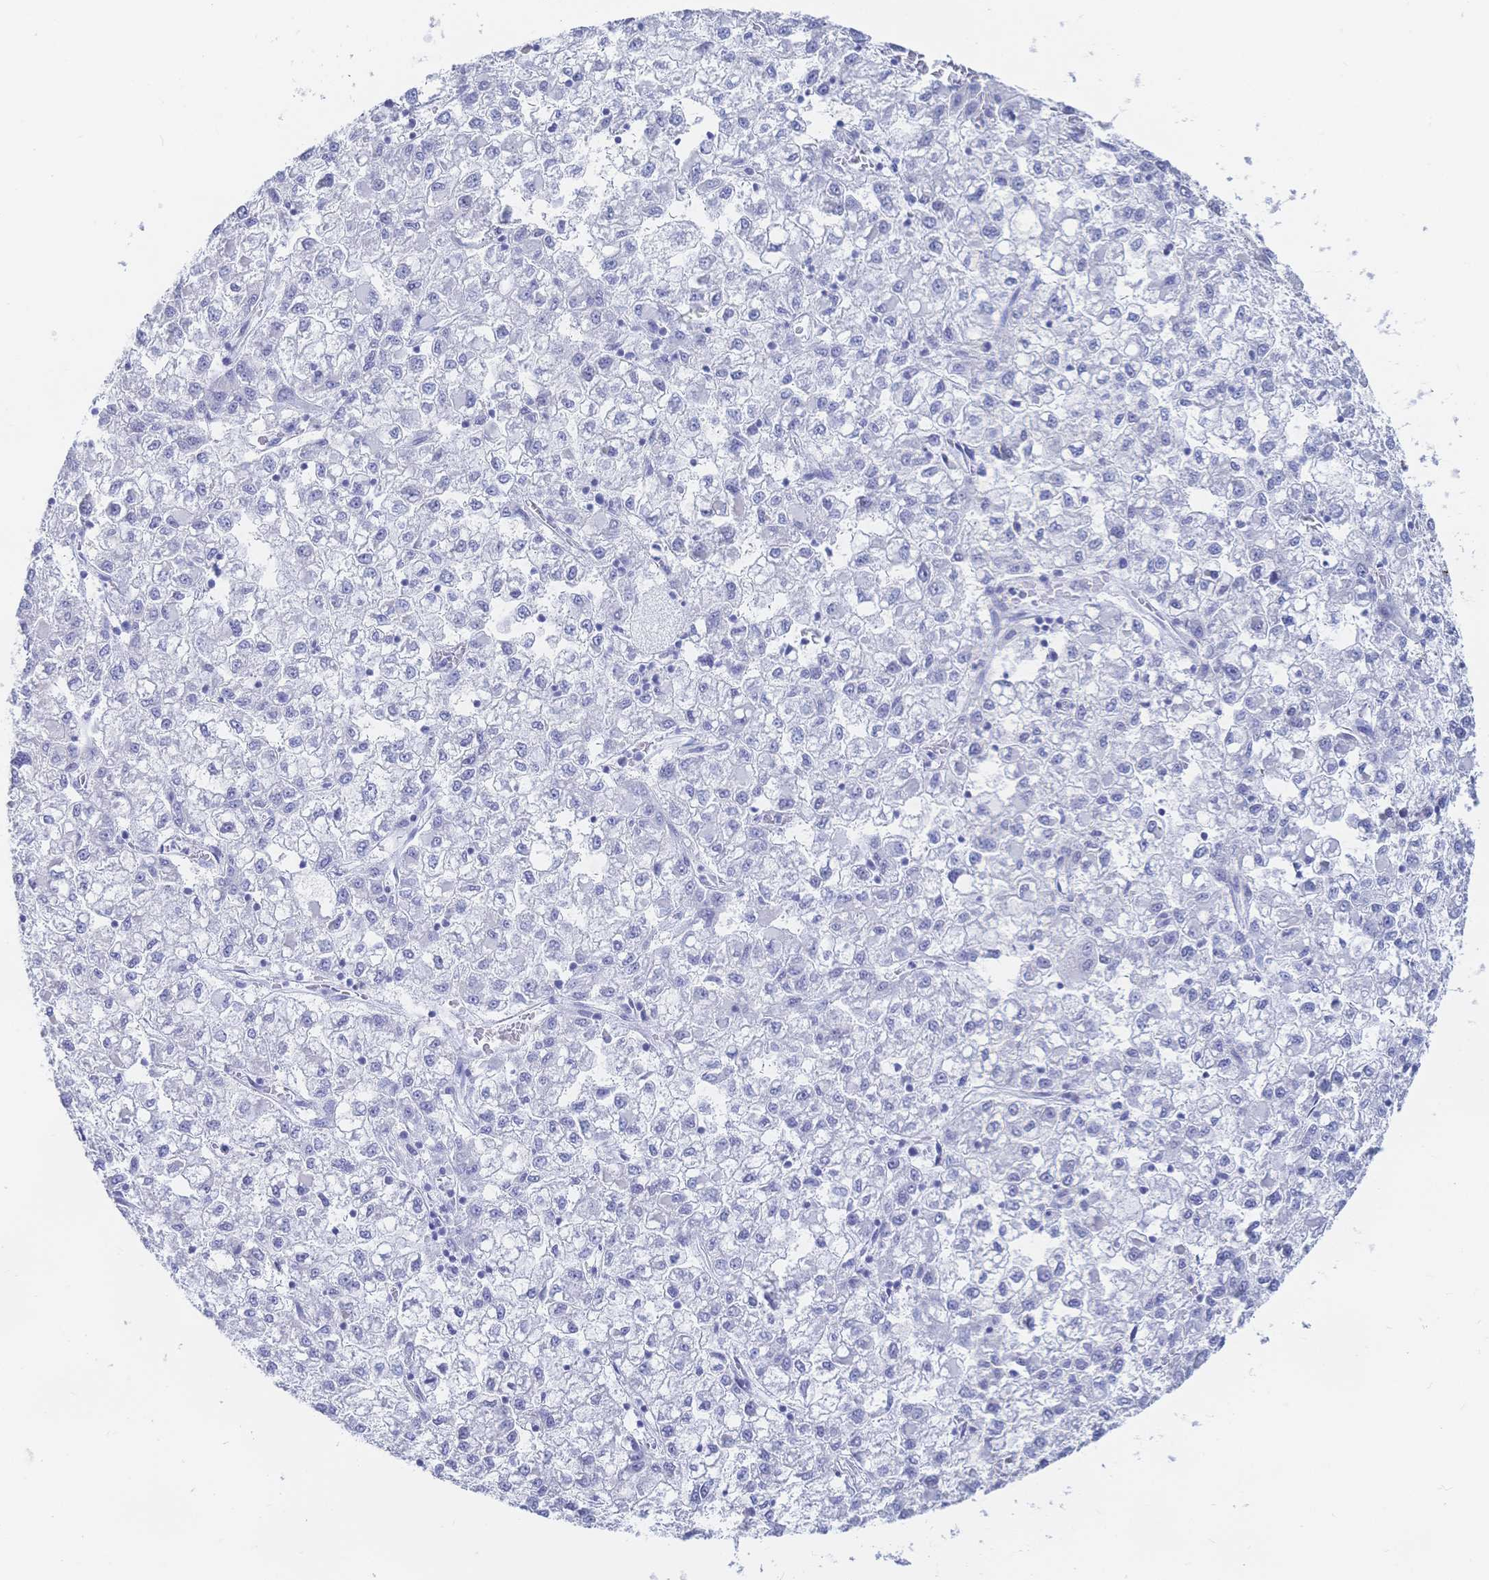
{"staining": {"intensity": "negative", "quantity": "none", "location": "none"}, "tissue": "liver cancer", "cell_type": "Tumor cells", "image_type": "cancer", "snomed": [{"axis": "morphology", "description": "Carcinoma, Hepatocellular, NOS"}, {"axis": "topography", "description": "Liver"}], "caption": "There is no significant staining in tumor cells of hepatocellular carcinoma (liver). (DAB (3,3'-diaminobenzidine) IHC, high magnification).", "gene": "IL2RB", "patient": {"sex": "male", "age": 40}}